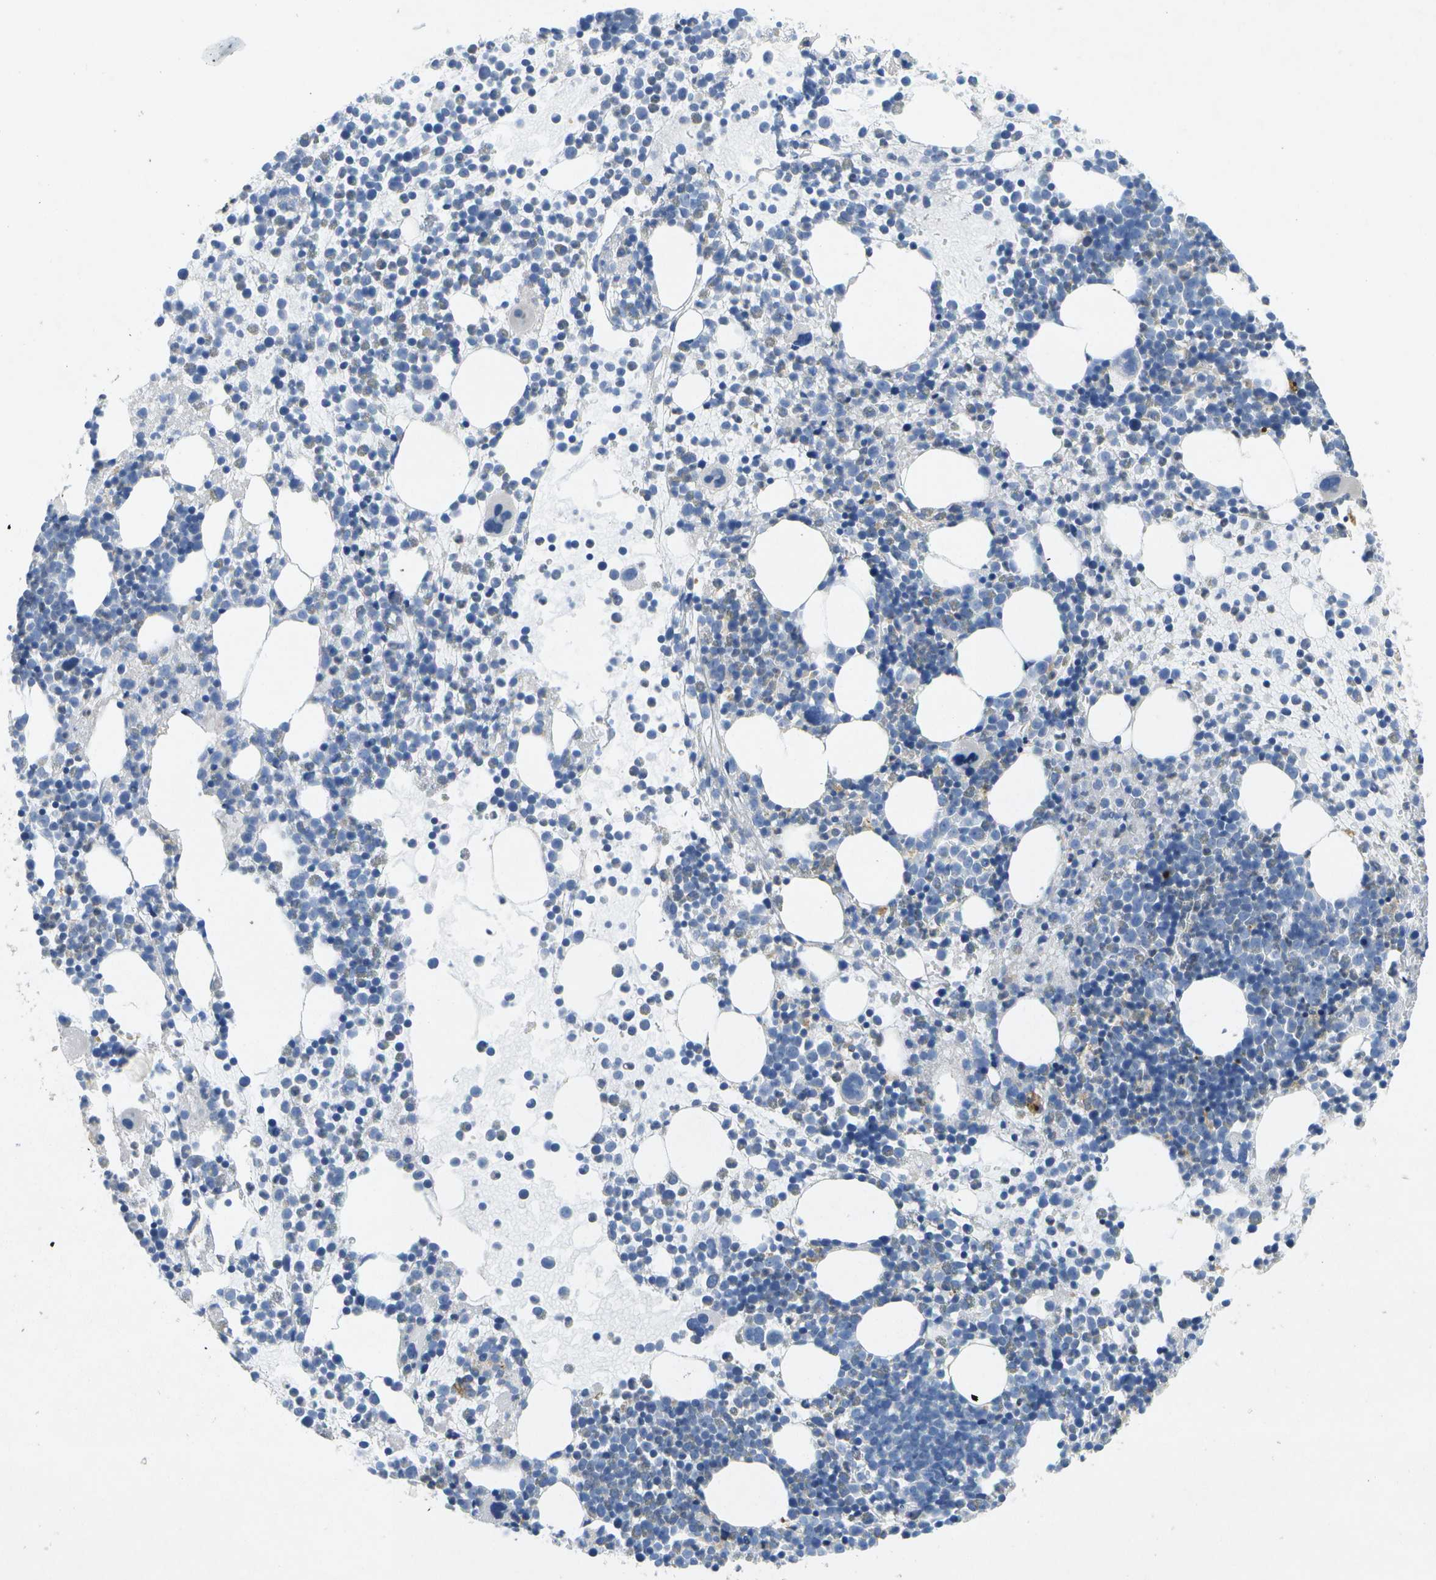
{"staining": {"intensity": "weak", "quantity": "<25%", "location": "cytoplasmic/membranous"}, "tissue": "bone marrow", "cell_type": "Hematopoietic cells", "image_type": "normal", "snomed": [{"axis": "morphology", "description": "Normal tissue, NOS"}, {"axis": "morphology", "description": "Inflammation, NOS"}, {"axis": "topography", "description": "Bone marrow"}], "caption": "Bone marrow stained for a protein using immunohistochemistry (IHC) reveals no expression hematopoietic cells.", "gene": "LIPG", "patient": {"sex": "male", "age": 58}}